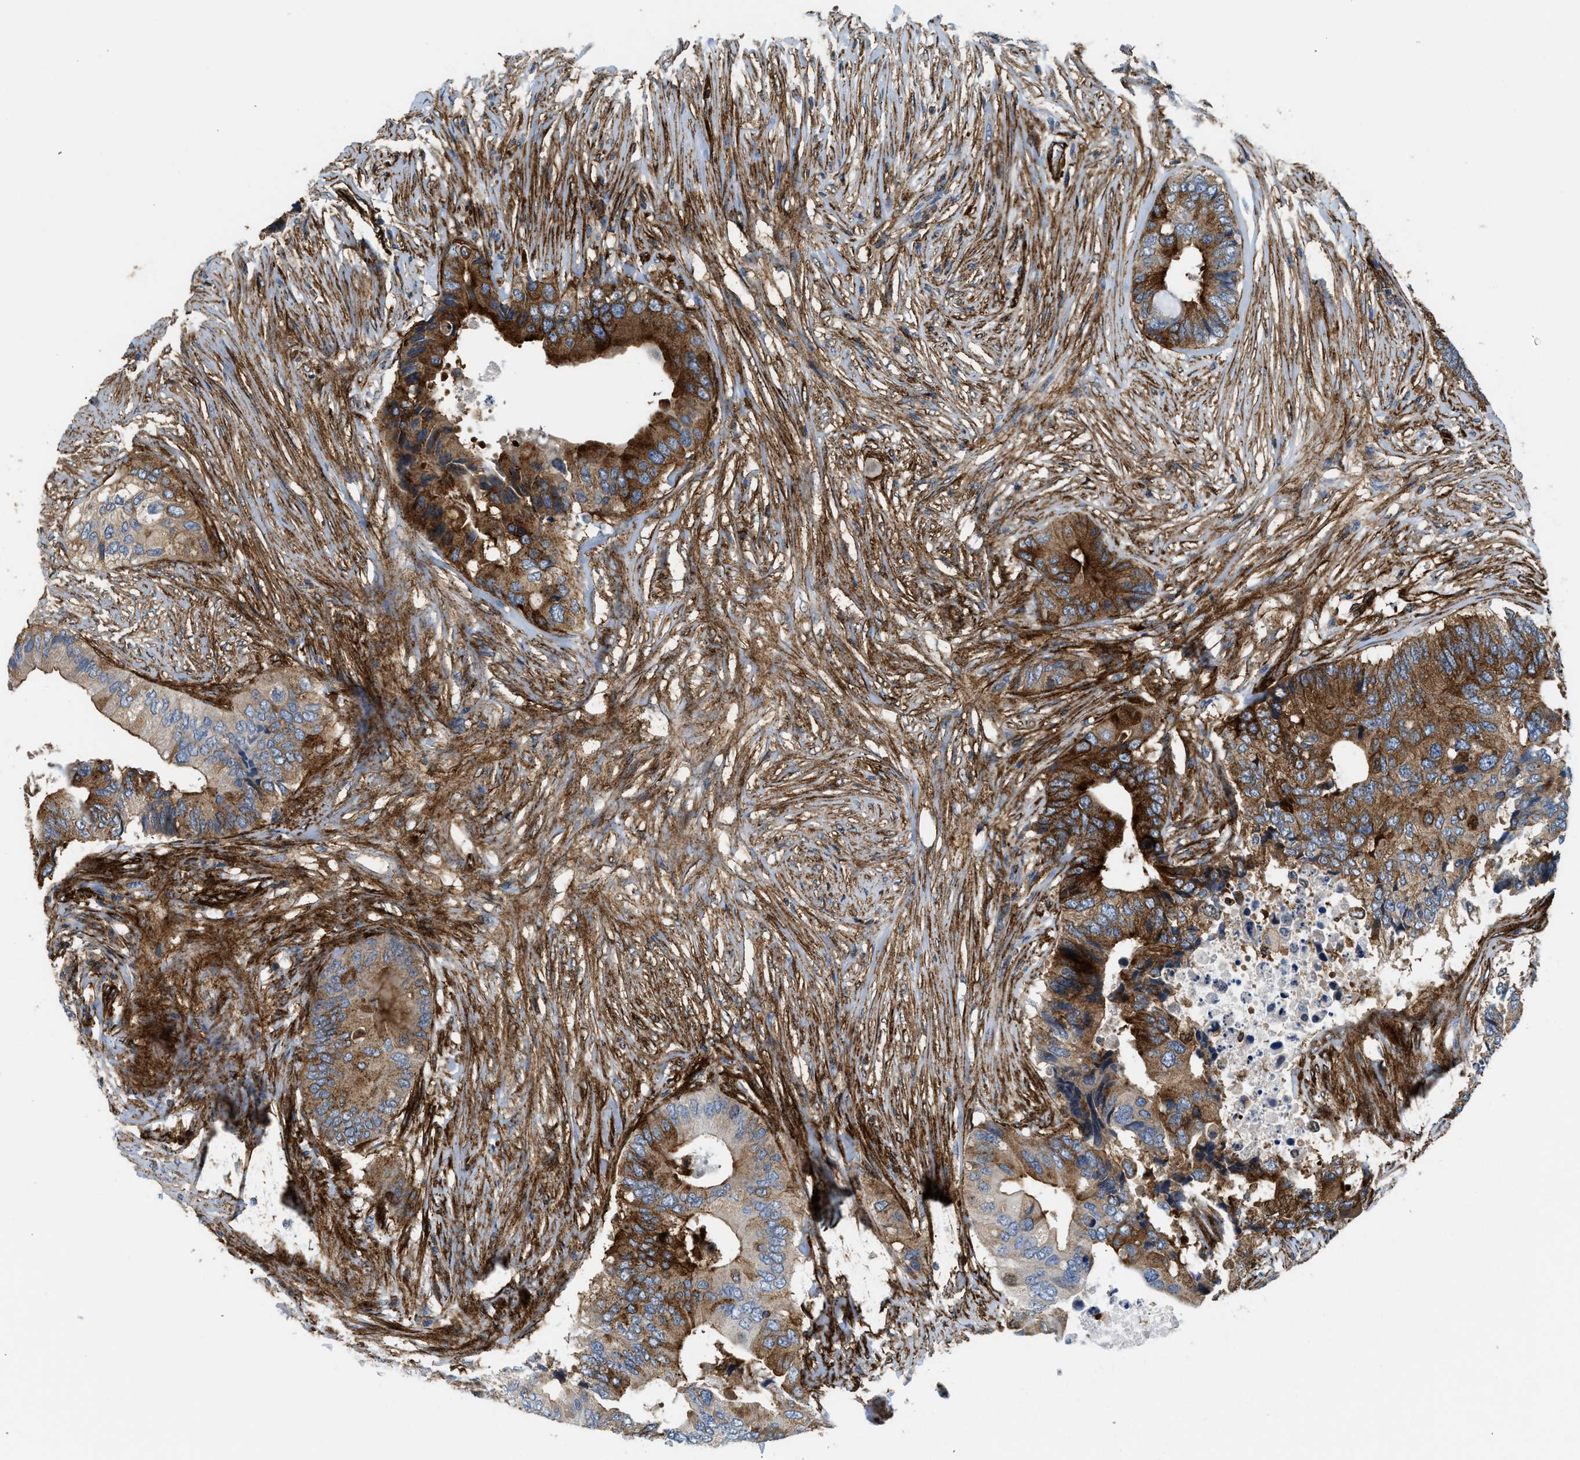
{"staining": {"intensity": "strong", "quantity": ">75%", "location": "cytoplasmic/membranous"}, "tissue": "colorectal cancer", "cell_type": "Tumor cells", "image_type": "cancer", "snomed": [{"axis": "morphology", "description": "Adenocarcinoma, NOS"}, {"axis": "topography", "description": "Colon"}], "caption": "Protein staining of colorectal adenocarcinoma tissue exhibits strong cytoplasmic/membranous positivity in approximately >75% of tumor cells.", "gene": "HIP1", "patient": {"sex": "male", "age": 71}}